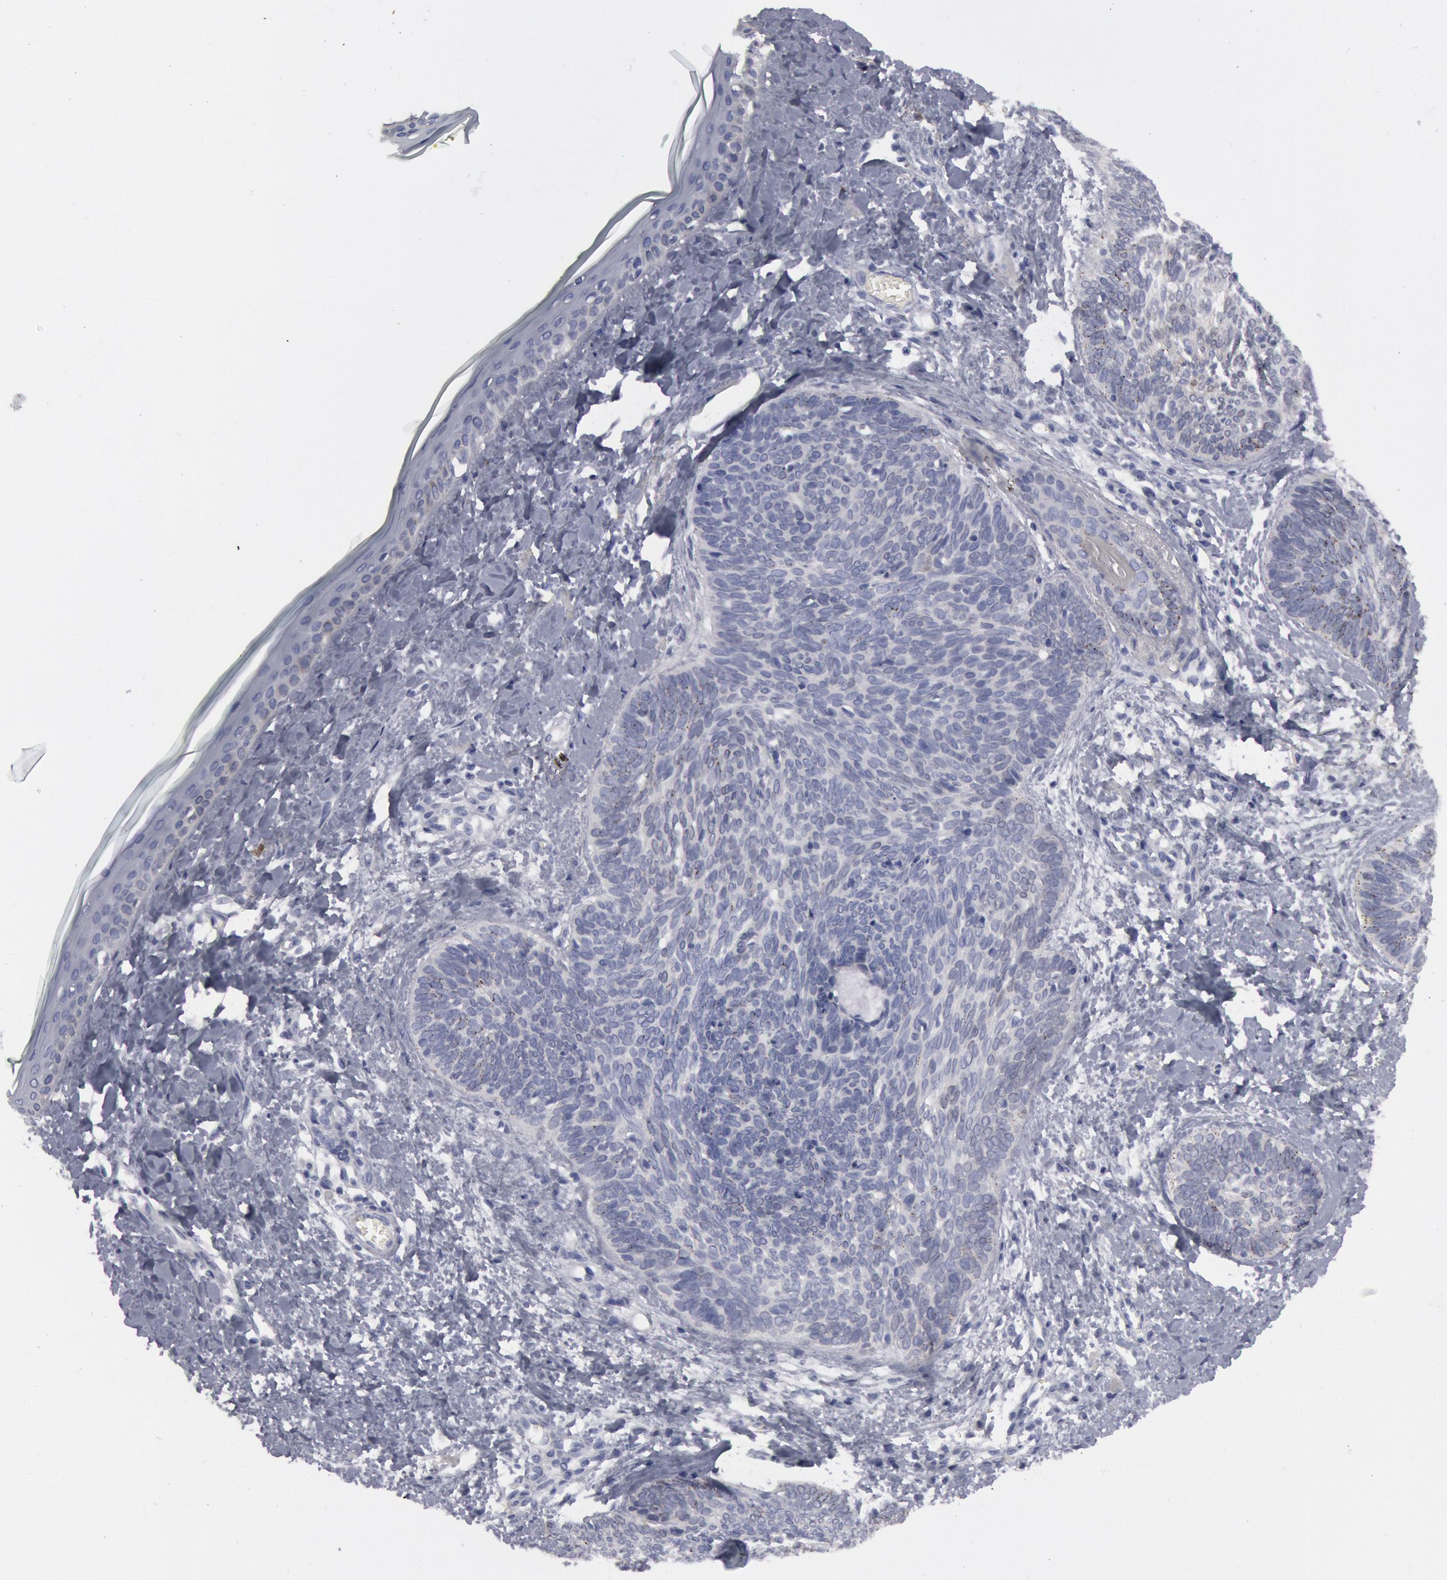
{"staining": {"intensity": "weak", "quantity": "<25%", "location": "cytoplasmic/membranous"}, "tissue": "skin cancer", "cell_type": "Tumor cells", "image_type": "cancer", "snomed": [{"axis": "morphology", "description": "Basal cell carcinoma"}, {"axis": "topography", "description": "Skin"}], "caption": "A high-resolution histopathology image shows IHC staining of skin basal cell carcinoma, which displays no significant staining in tumor cells. (DAB immunohistochemistry with hematoxylin counter stain).", "gene": "FHL1", "patient": {"sex": "female", "age": 81}}